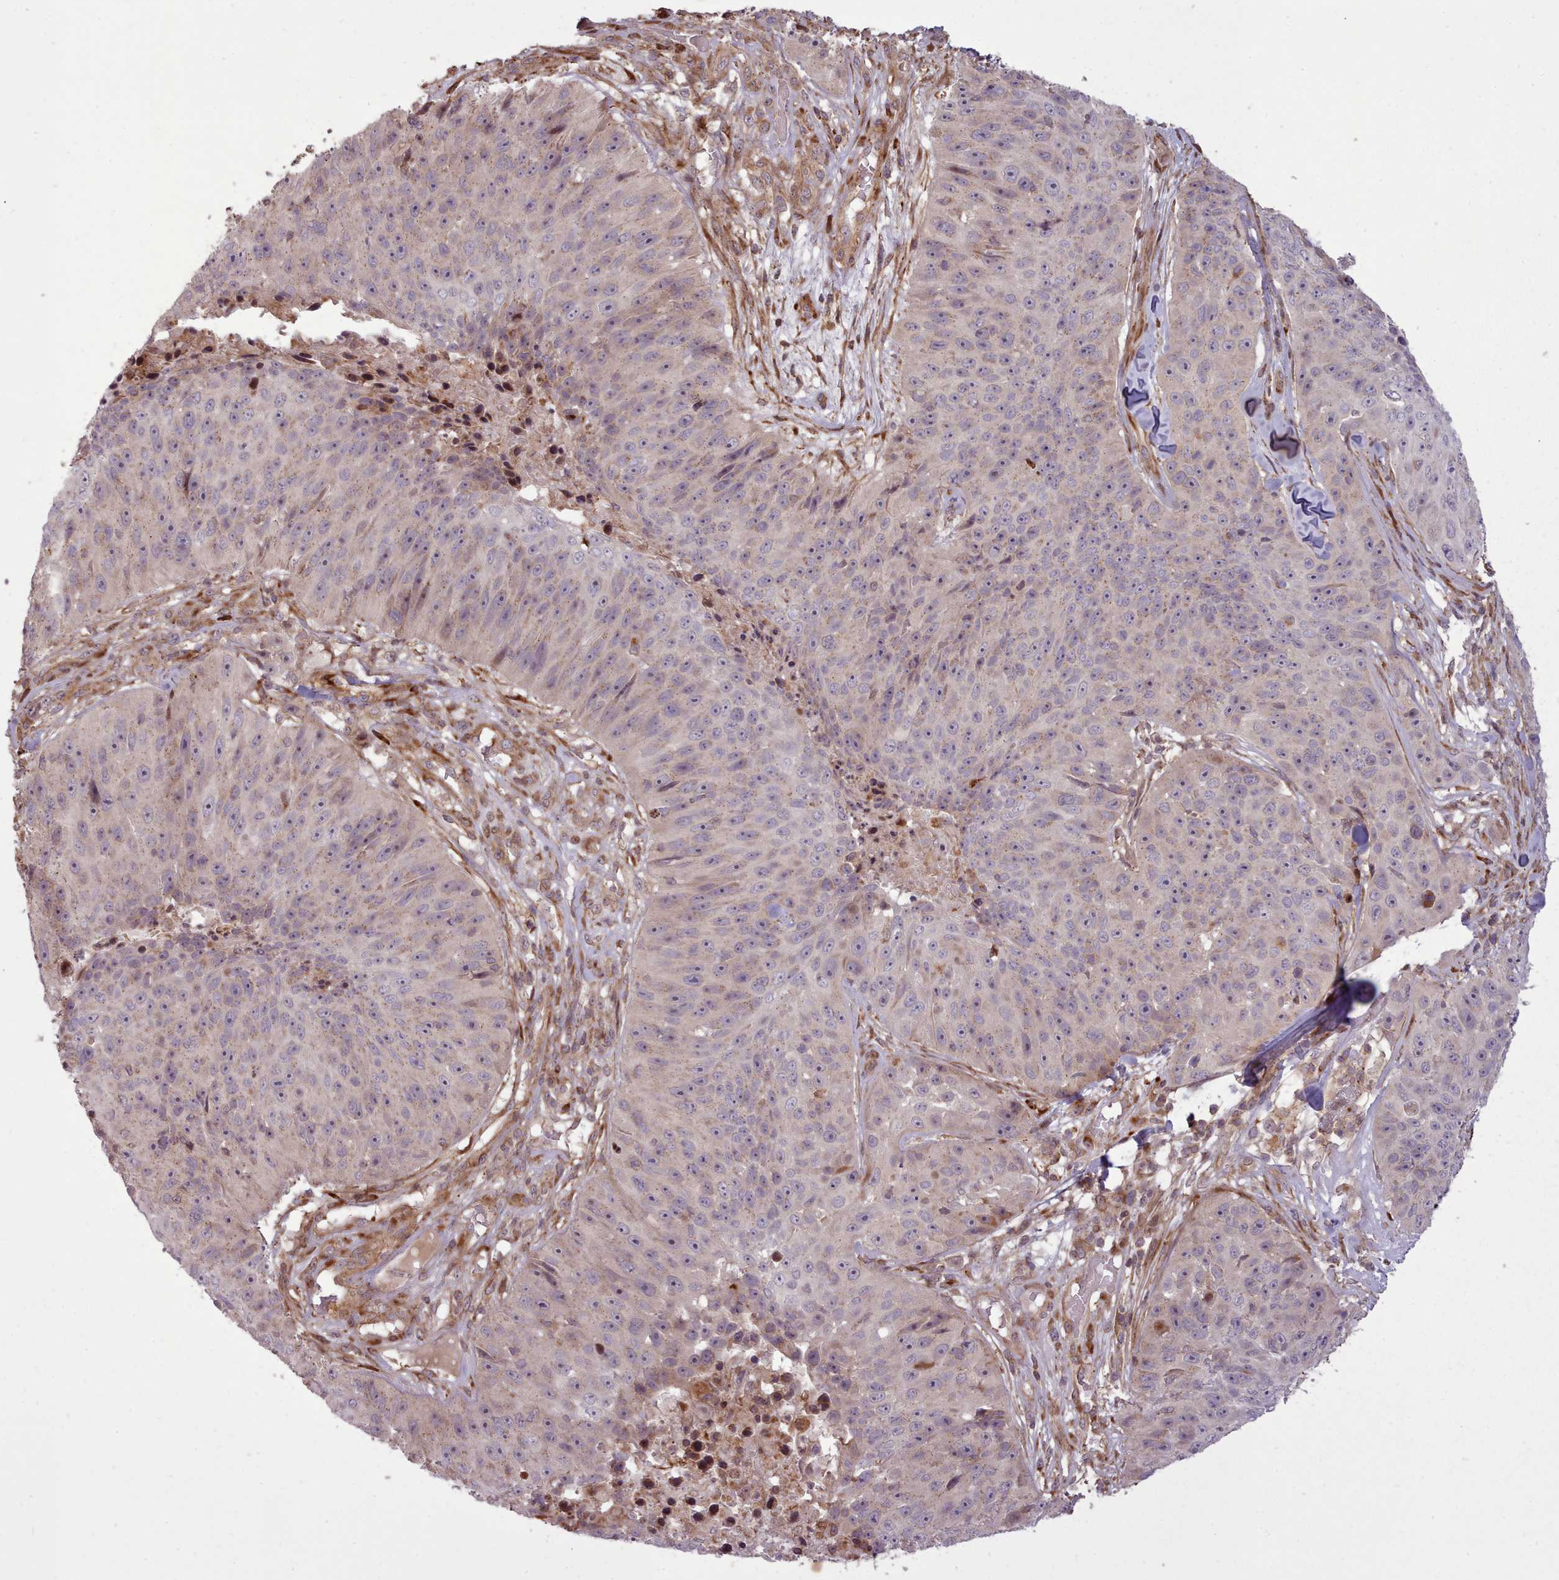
{"staining": {"intensity": "negative", "quantity": "none", "location": "none"}, "tissue": "skin cancer", "cell_type": "Tumor cells", "image_type": "cancer", "snomed": [{"axis": "morphology", "description": "Squamous cell carcinoma, NOS"}, {"axis": "topography", "description": "Skin"}], "caption": "A high-resolution micrograph shows IHC staining of squamous cell carcinoma (skin), which shows no significant expression in tumor cells.", "gene": "NLRP7", "patient": {"sex": "female", "age": 87}}